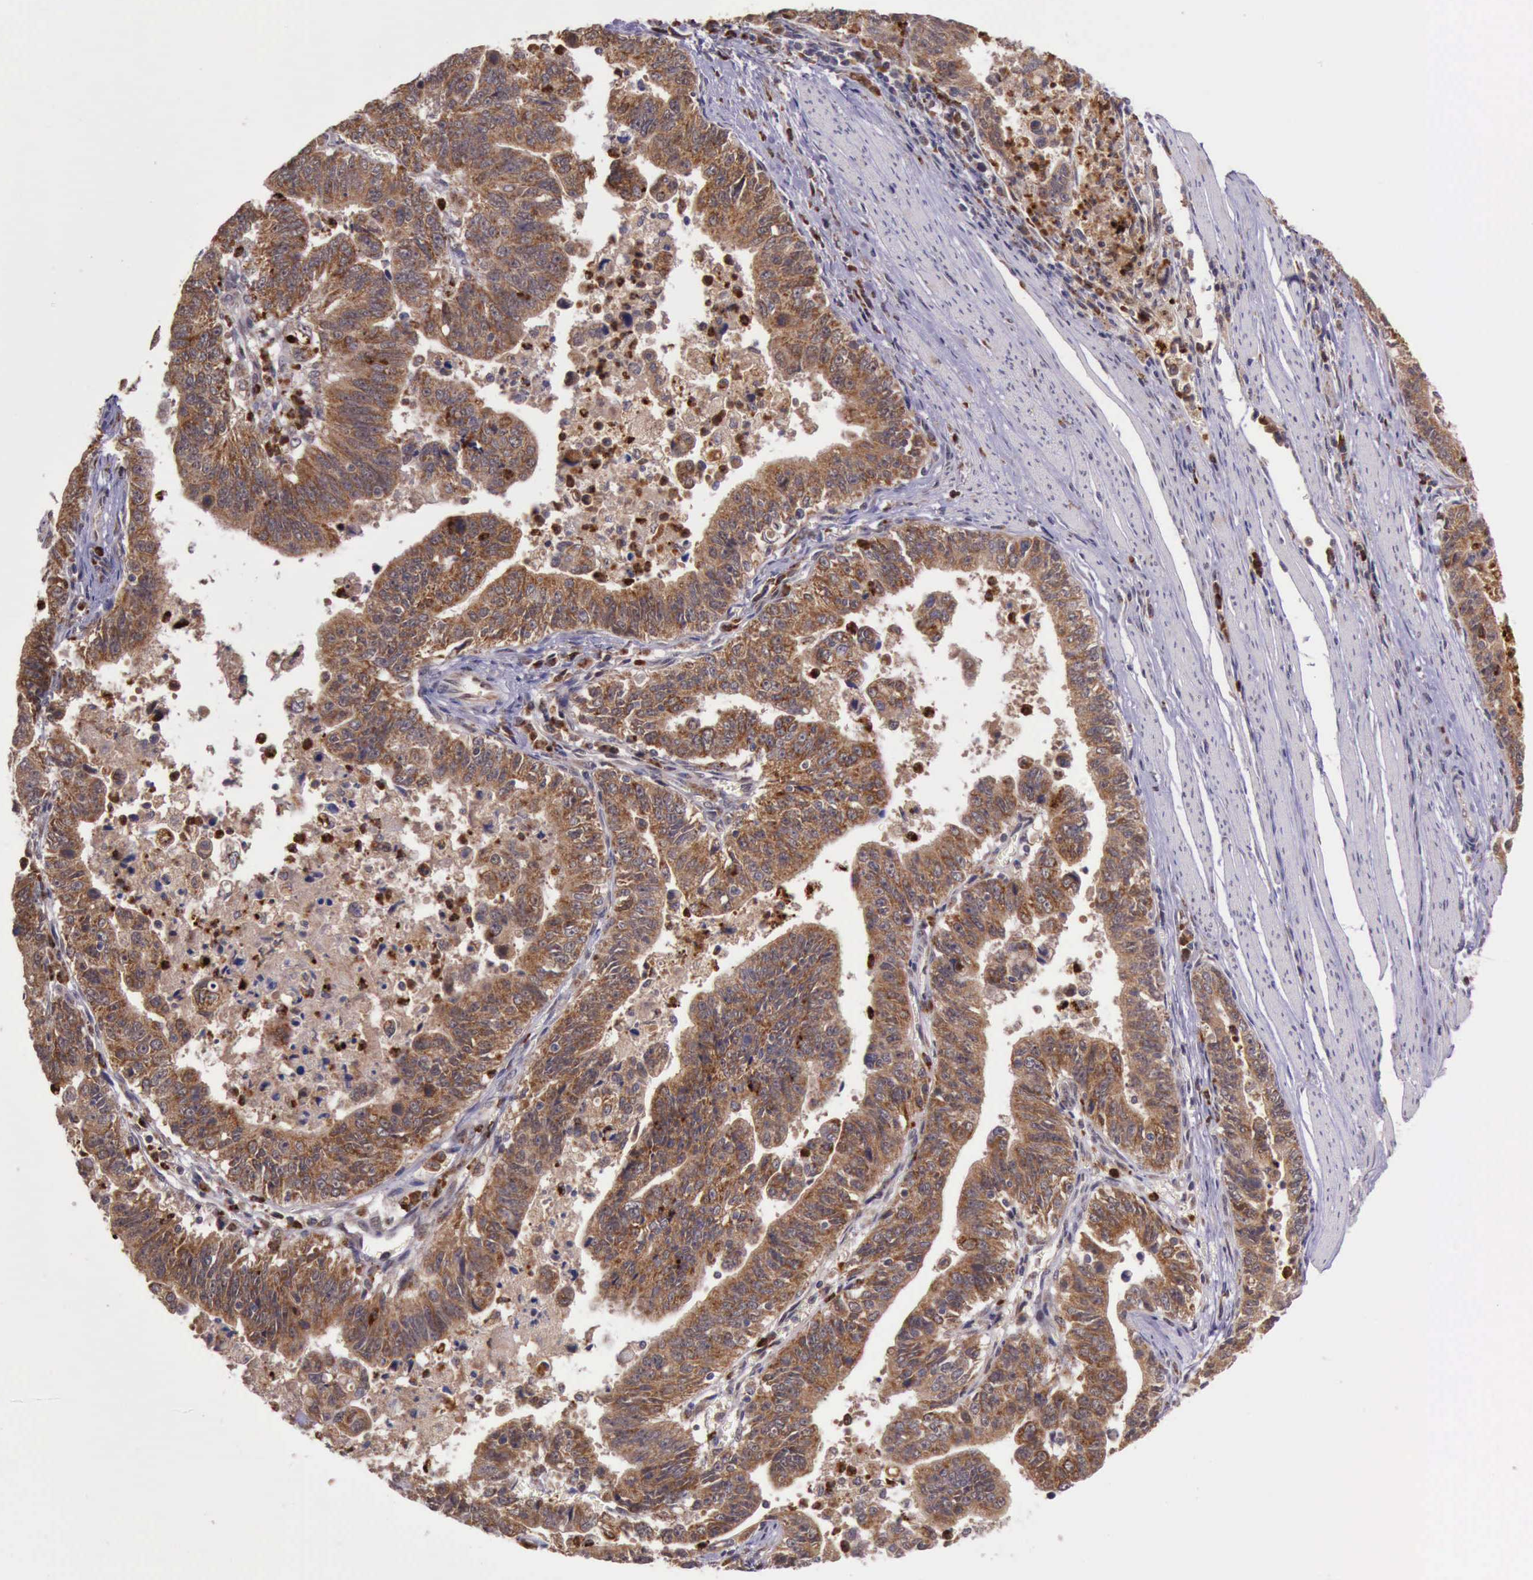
{"staining": {"intensity": "strong", "quantity": ">75%", "location": "cytoplasmic/membranous"}, "tissue": "stomach cancer", "cell_type": "Tumor cells", "image_type": "cancer", "snomed": [{"axis": "morphology", "description": "Adenocarcinoma, NOS"}, {"axis": "topography", "description": "Stomach, upper"}], "caption": "Protein positivity by immunohistochemistry reveals strong cytoplasmic/membranous positivity in about >75% of tumor cells in stomach cancer. Using DAB (brown) and hematoxylin (blue) stains, captured at high magnification using brightfield microscopy.", "gene": "ARMCX3", "patient": {"sex": "female", "age": 50}}